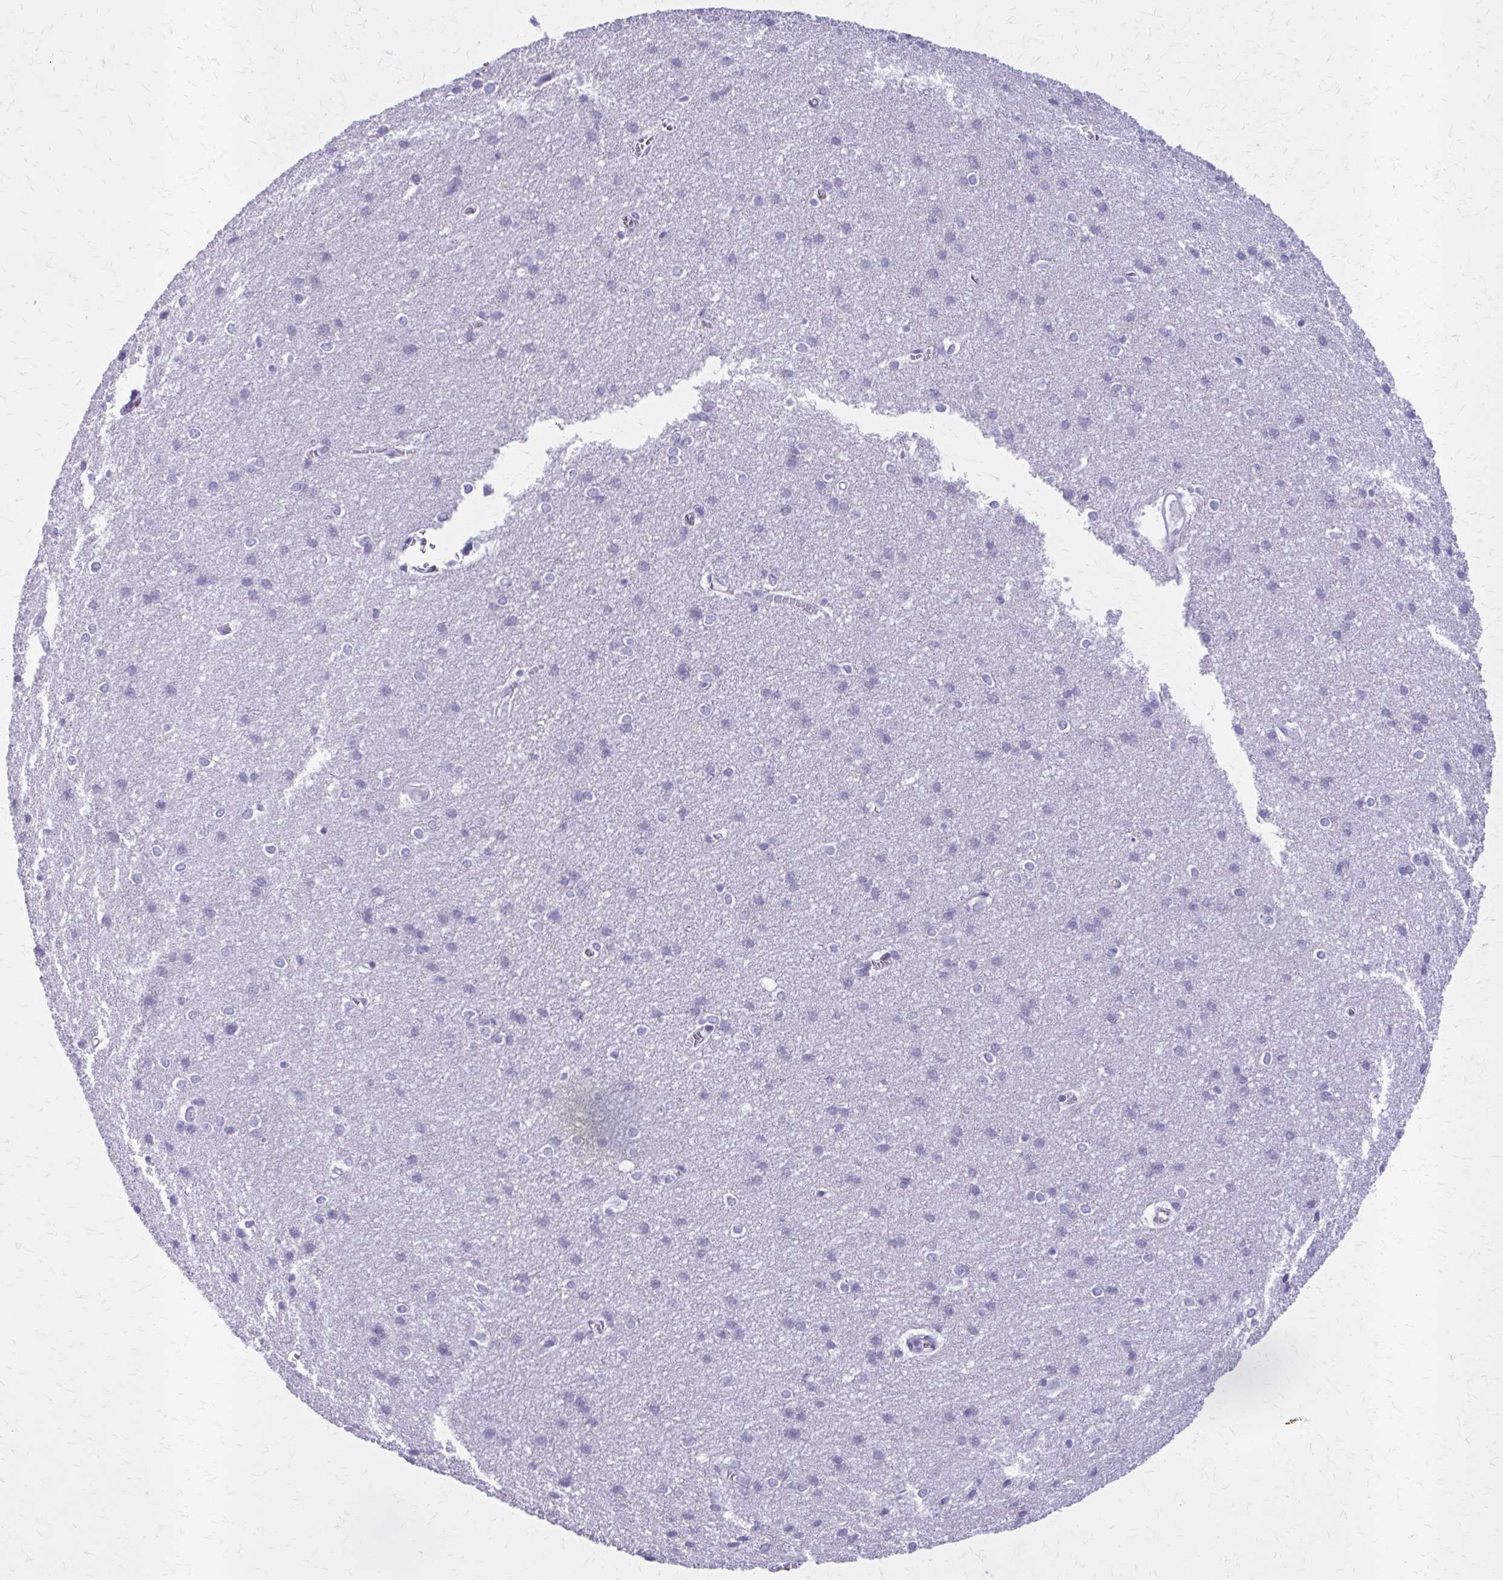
{"staining": {"intensity": "negative", "quantity": "none", "location": "none"}, "tissue": "cerebral cortex", "cell_type": "Endothelial cells", "image_type": "normal", "snomed": [{"axis": "morphology", "description": "Normal tissue, NOS"}, {"axis": "topography", "description": "Cerebral cortex"}], "caption": "A micrograph of human cerebral cortex is negative for staining in endothelial cells.", "gene": "ZDHHC7", "patient": {"sex": "male", "age": 37}}